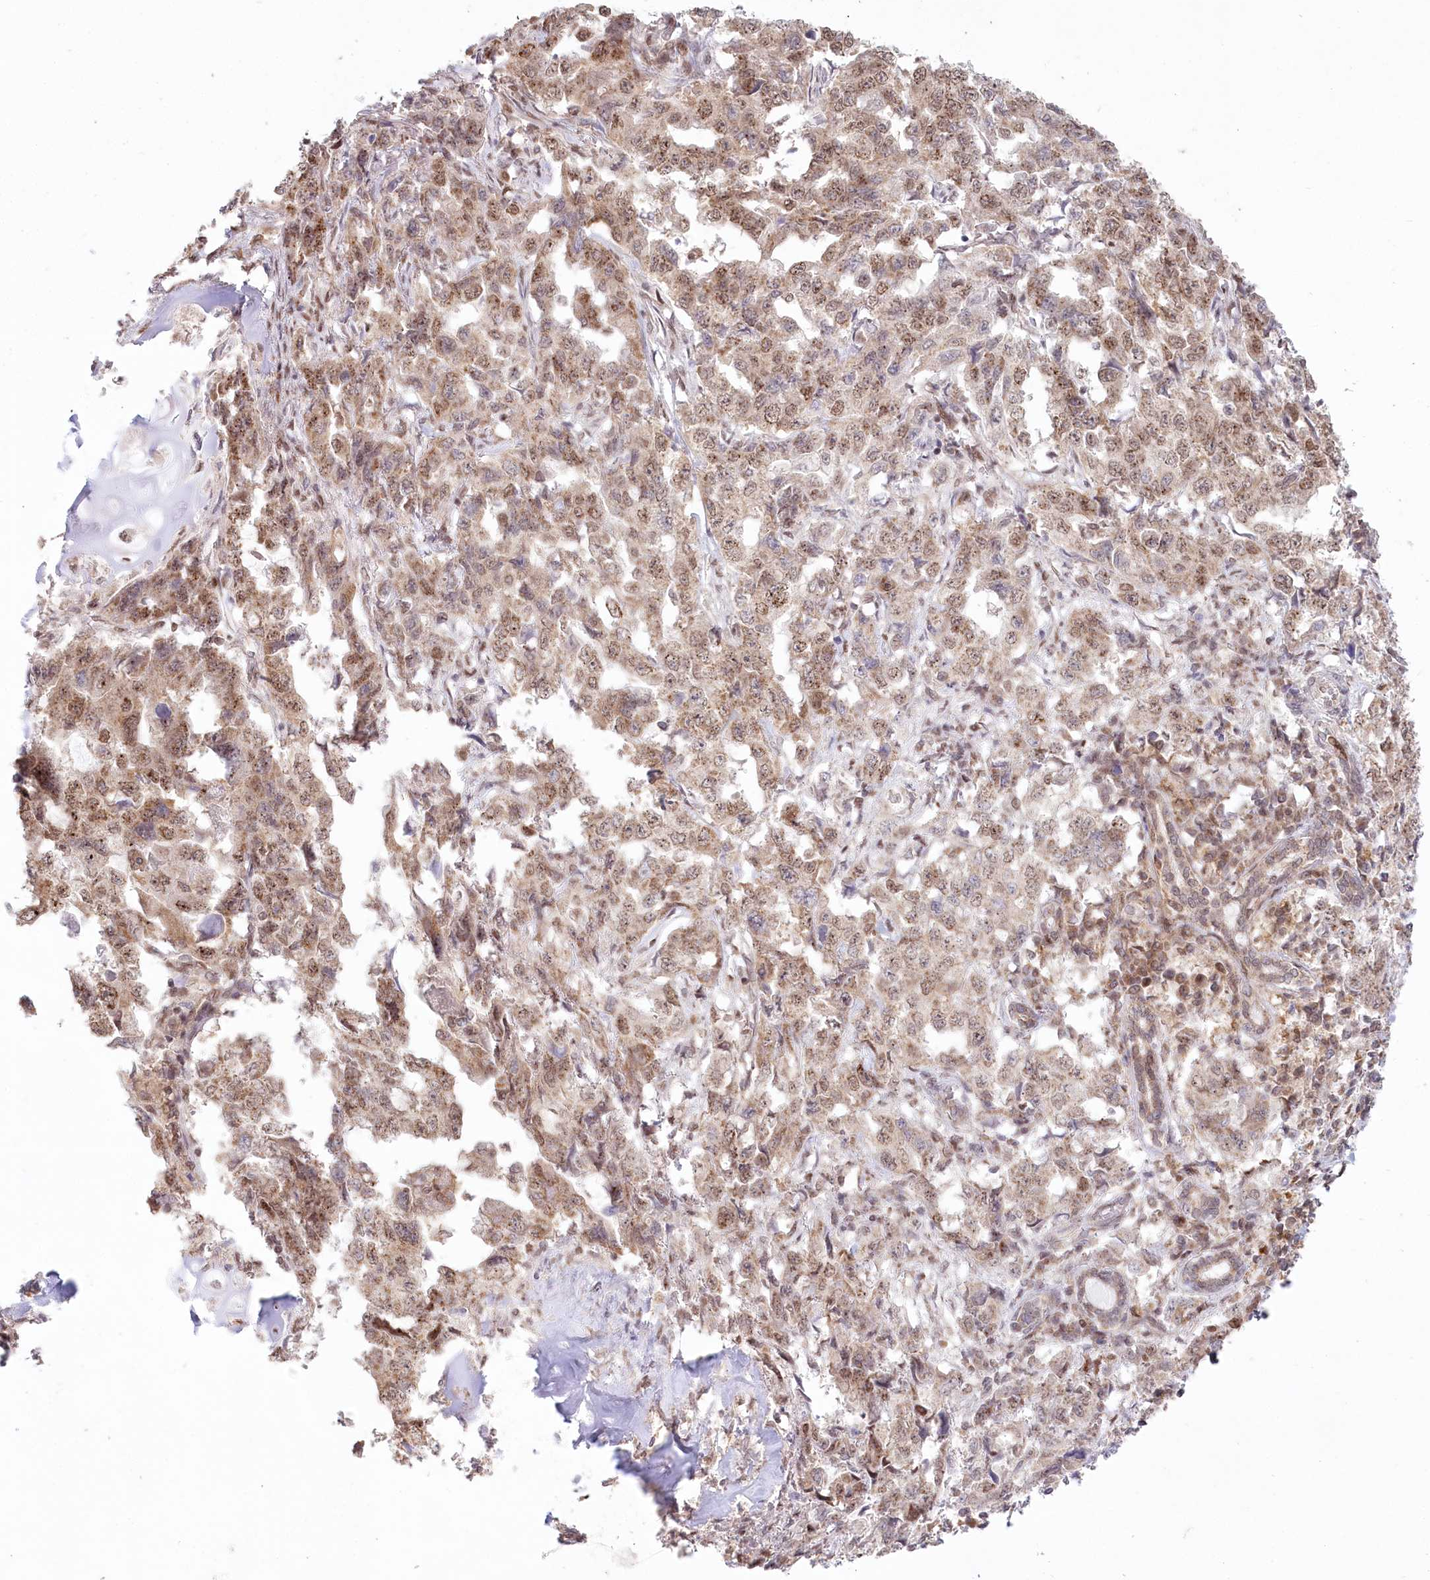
{"staining": {"intensity": "moderate", "quantity": ">75%", "location": "cytoplasmic/membranous,nuclear"}, "tissue": "lung cancer", "cell_type": "Tumor cells", "image_type": "cancer", "snomed": [{"axis": "morphology", "description": "Adenocarcinoma, NOS"}, {"axis": "topography", "description": "Lung"}], "caption": "This photomicrograph shows immunohistochemistry staining of human adenocarcinoma (lung), with medium moderate cytoplasmic/membranous and nuclear expression in about >75% of tumor cells.", "gene": "PYURF", "patient": {"sex": "female", "age": 51}}